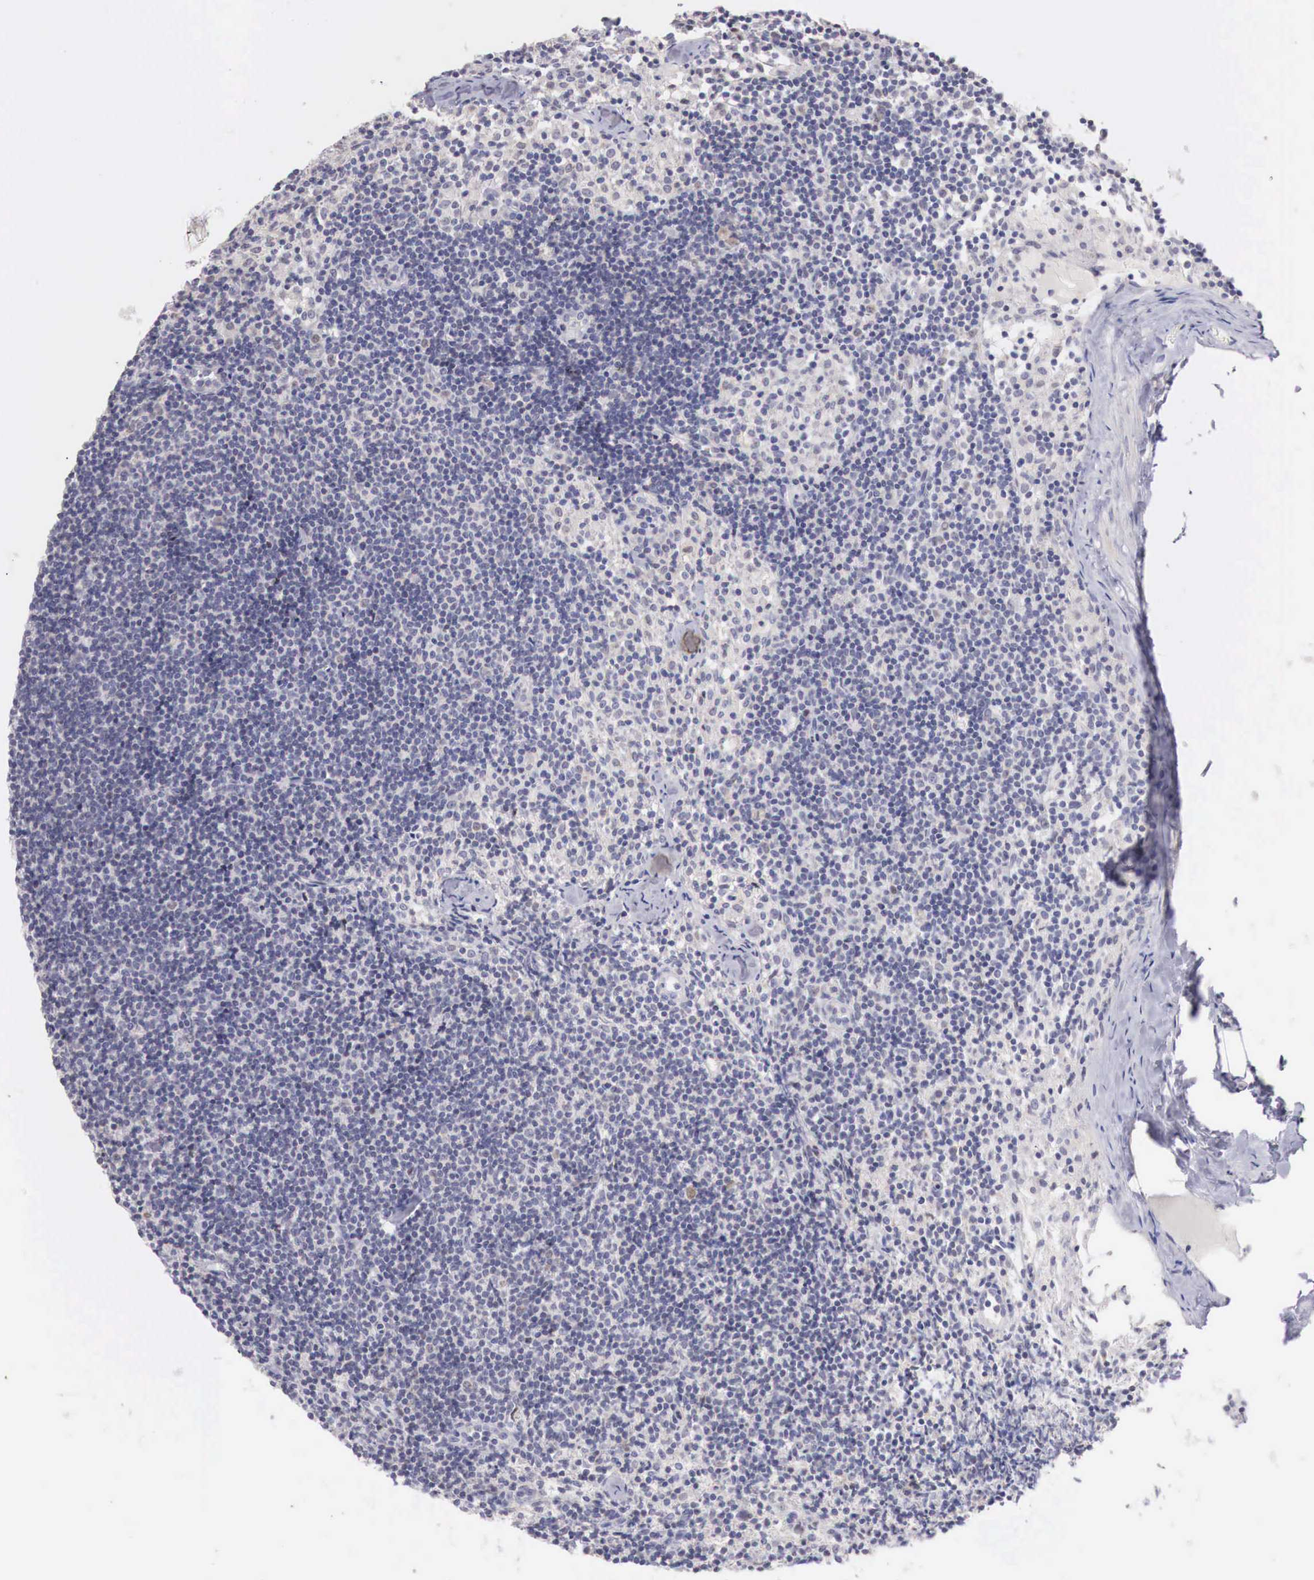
{"staining": {"intensity": "negative", "quantity": "none", "location": "none"}, "tissue": "lymph node", "cell_type": "Germinal center cells", "image_type": "normal", "snomed": [{"axis": "morphology", "description": "Normal tissue, NOS"}, {"axis": "topography", "description": "Lymph node"}], "caption": "Germinal center cells are negative for brown protein staining in unremarkable lymph node. (Brightfield microscopy of DAB IHC at high magnification).", "gene": "TRIM13", "patient": {"sex": "female", "age": 35}}